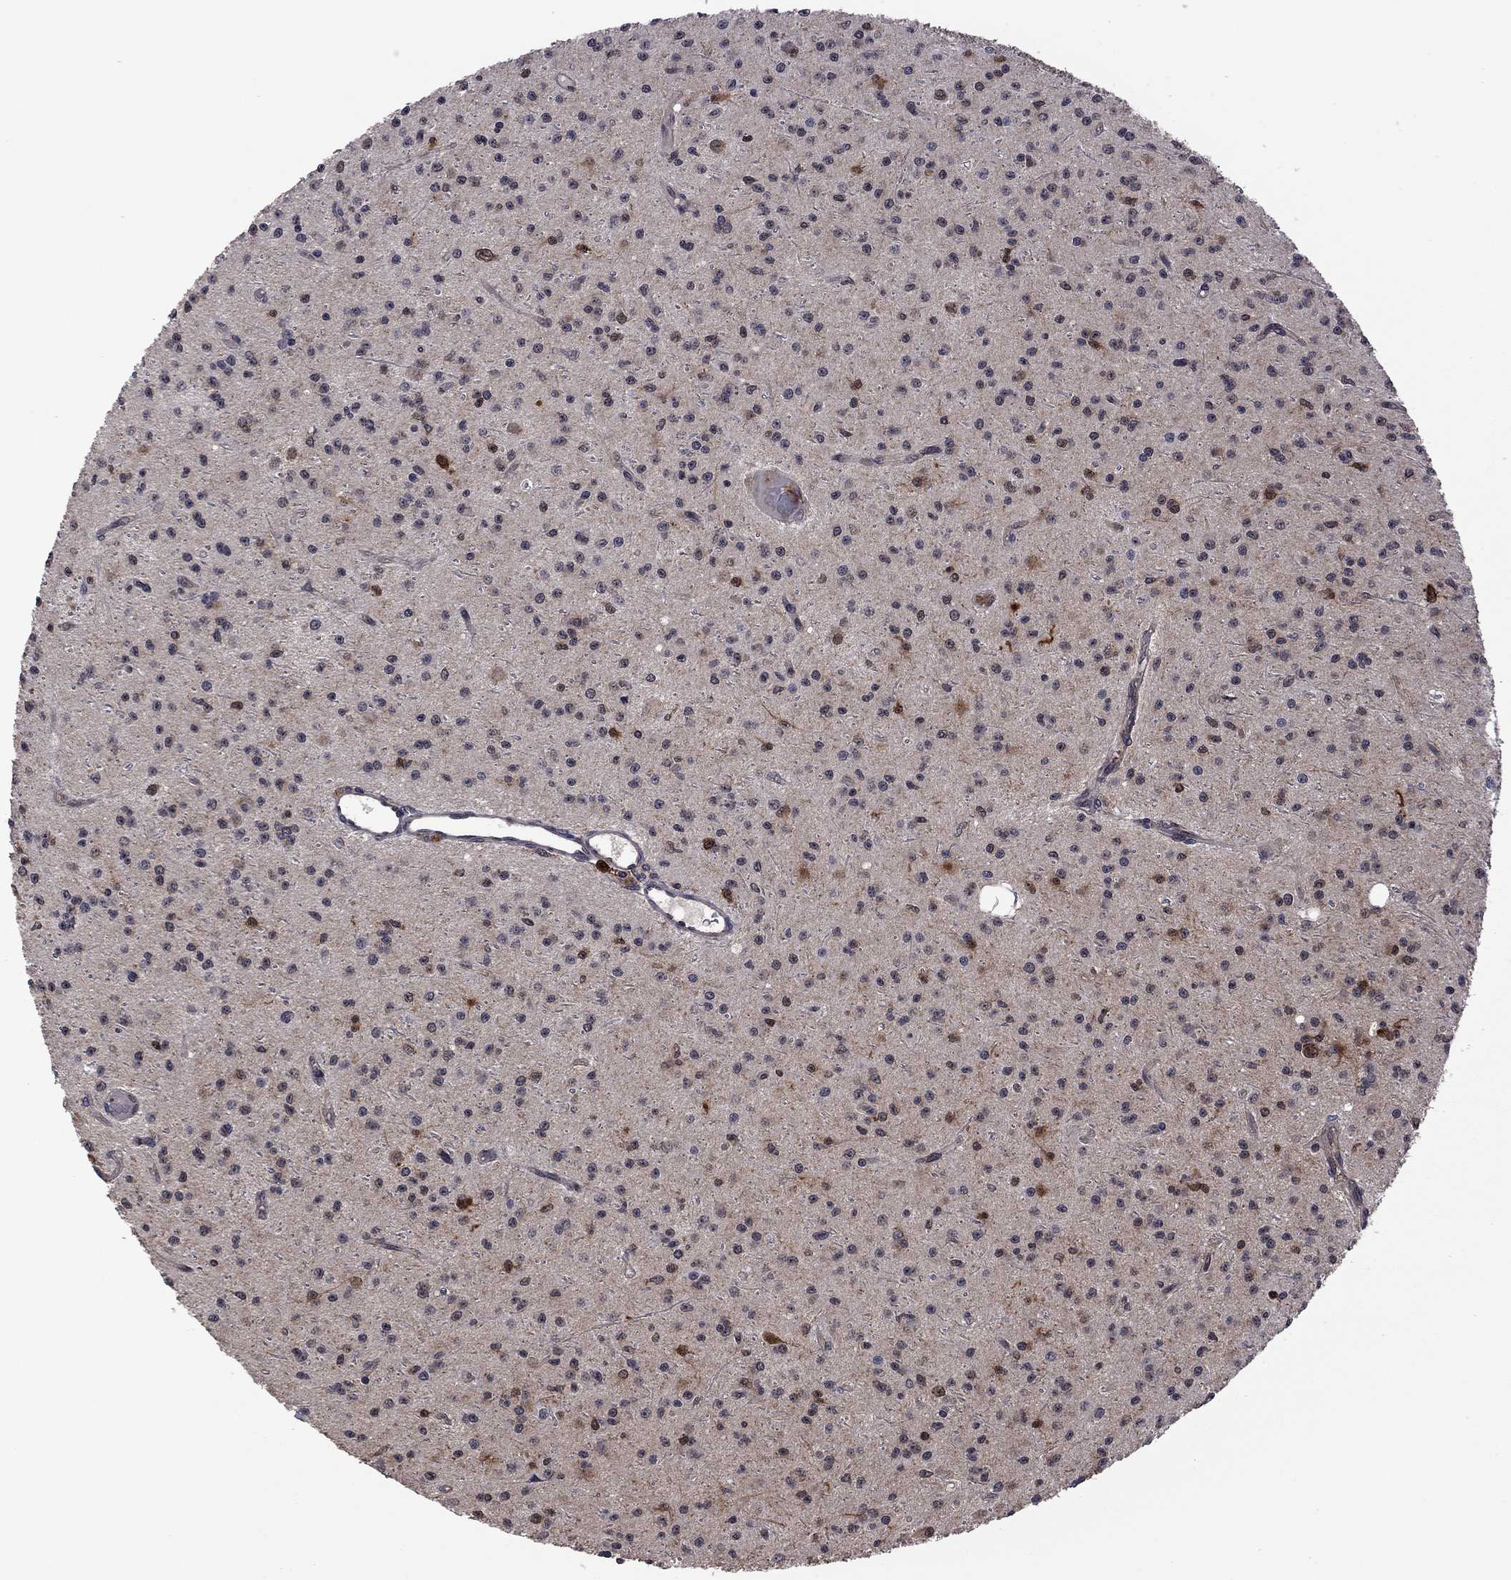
{"staining": {"intensity": "negative", "quantity": "none", "location": "none"}, "tissue": "glioma", "cell_type": "Tumor cells", "image_type": "cancer", "snomed": [{"axis": "morphology", "description": "Glioma, malignant, Low grade"}, {"axis": "topography", "description": "Brain"}], "caption": "Tumor cells are negative for brown protein staining in low-grade glioma (malignant).", "gene": "GPAA1", "patient": {"sex": "male", "age": 27}}